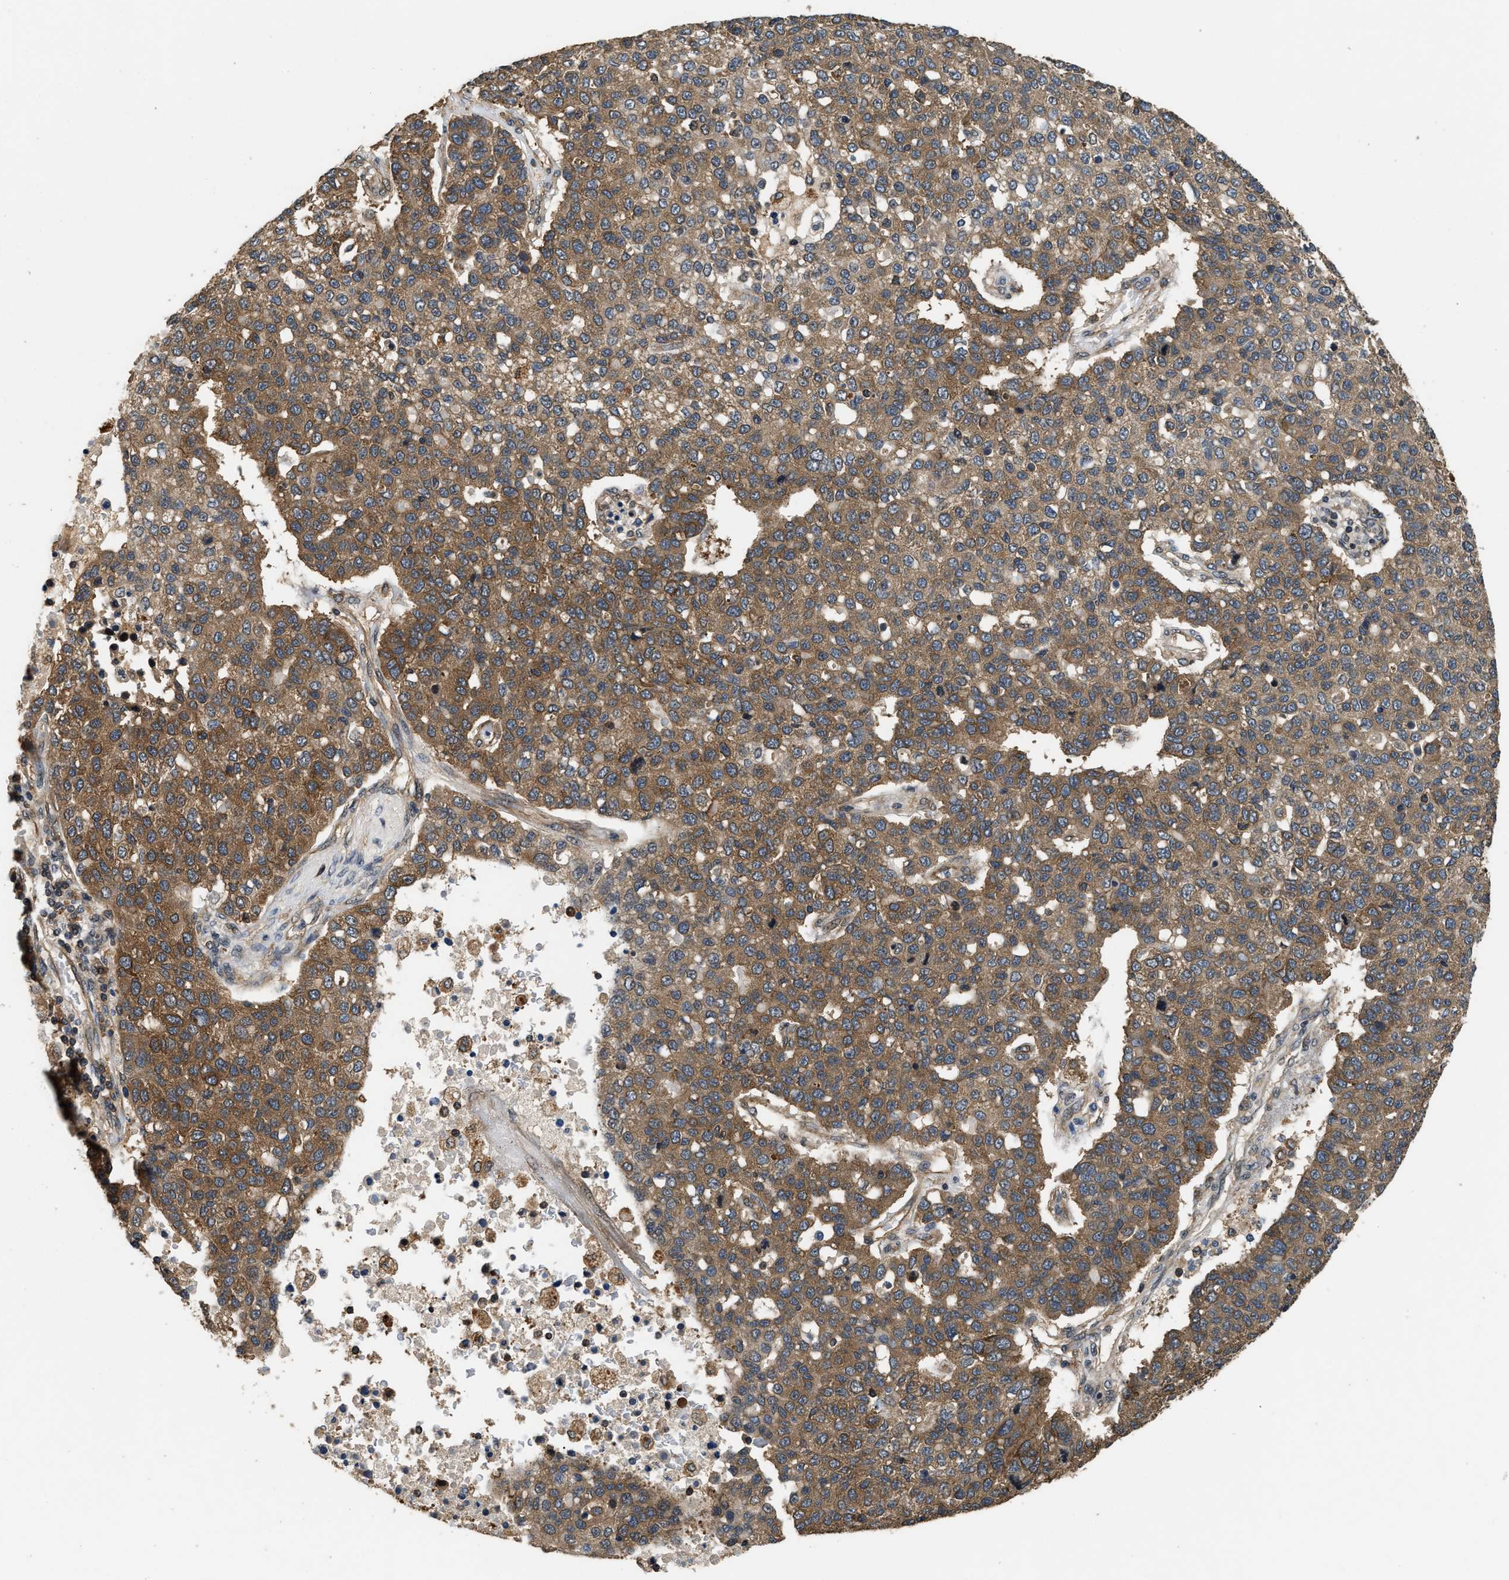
{"staining": {"intensity": "moderate", "quantity": ">75%", "location": "cytoplasmic/membranous"}, "tissue": "pancreatic cancer", "cell_type": "Tumor cells", "image_type": "cancer", "snomed": [{"axis": "morphology", "description": "Adenocarcinoma, NOS"}, {"axis": "topography", "description": "Pancreas"}], "caption": "The immunohistochemical stain shows moderate cytoplasmic/membranous positivity in tumor cells of adenocarcinoma (pancreatic) tissue.", "gene": "DNAJC2", "patient": {"sex": "female", "age": 61}}